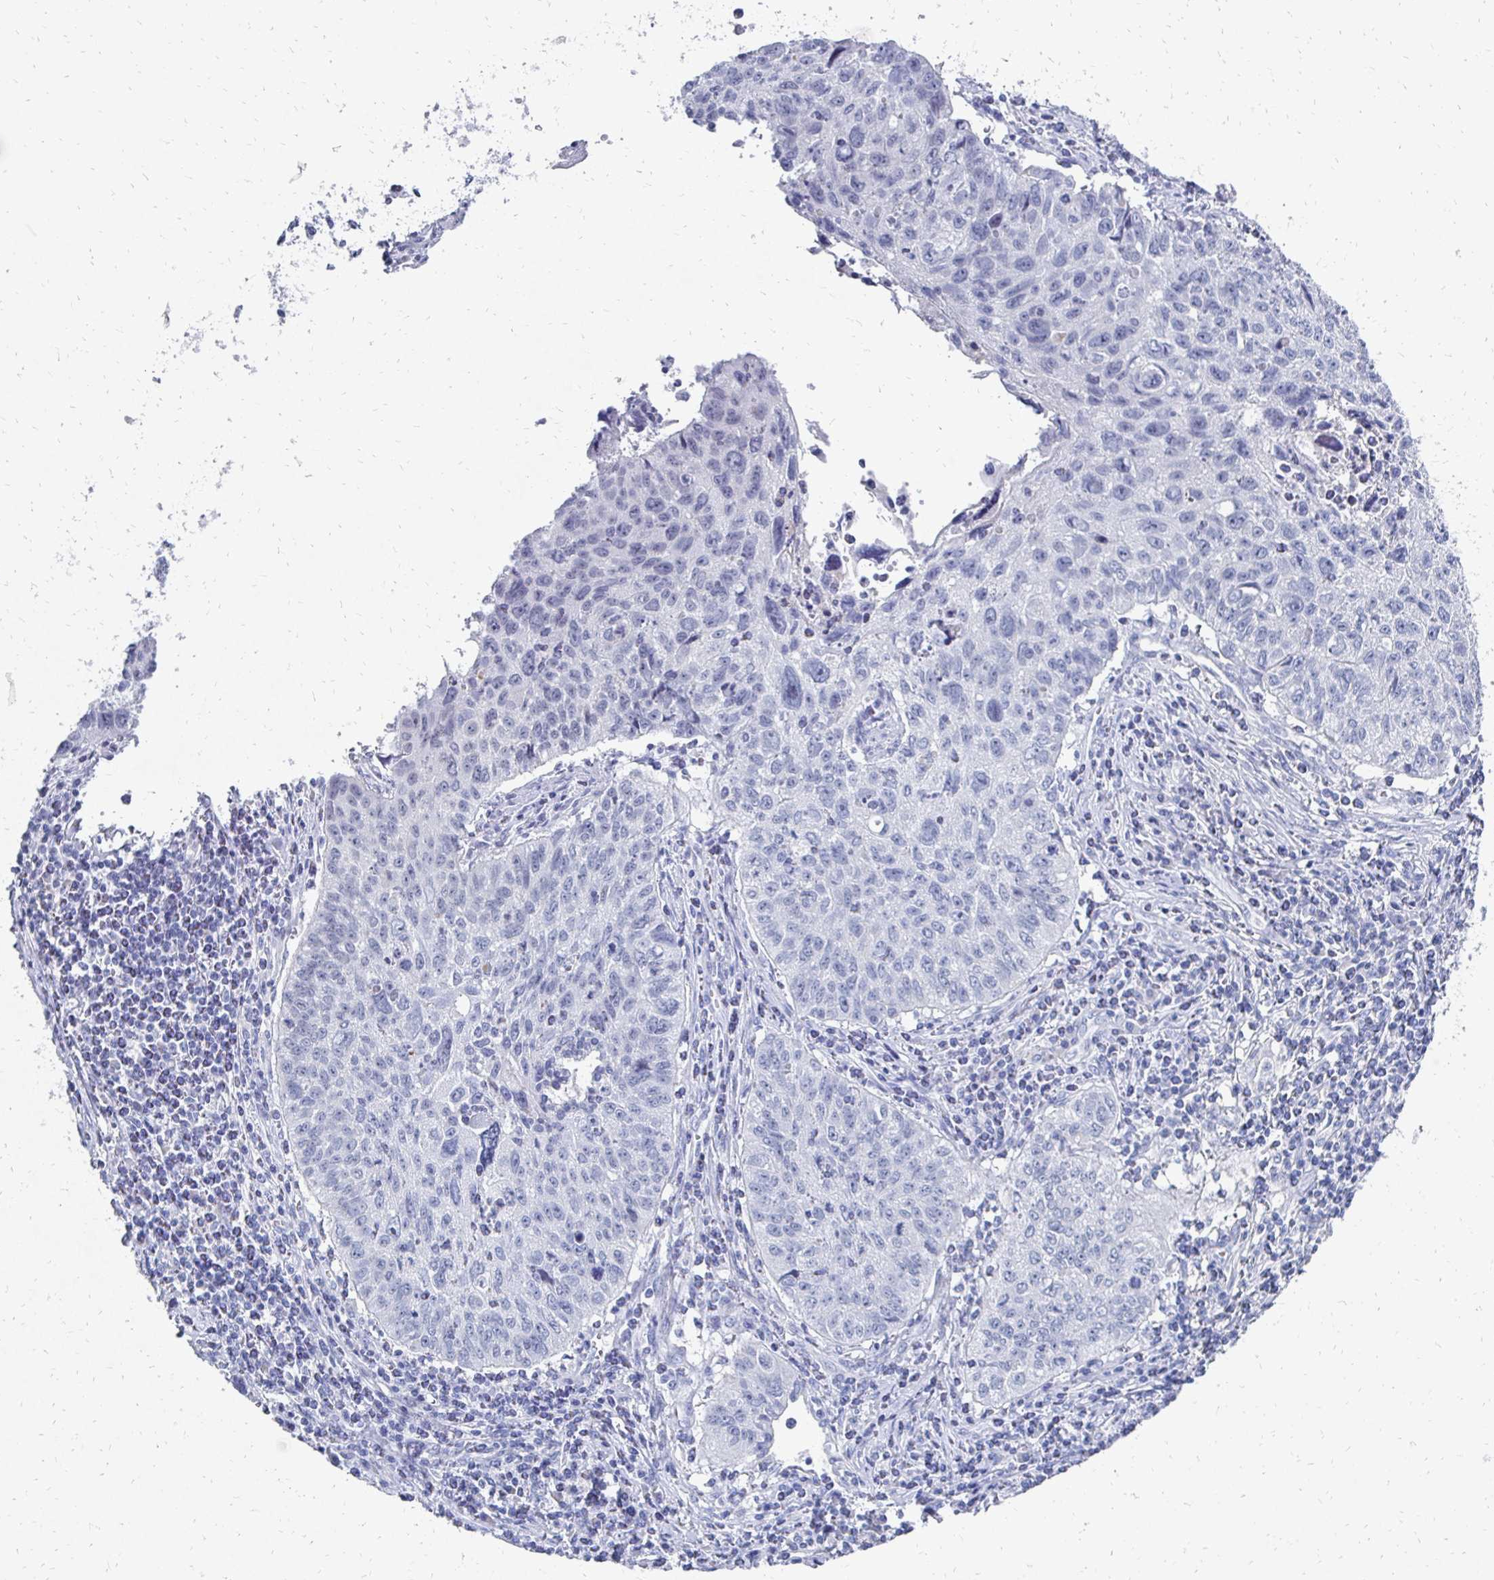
{"staining": {"intensity": "negative", "quantity": "none", "location": "none"}, "tissue": "lung cancer", "cell_type": "Tumor cells", "image_type": "cancer", "snomed": [{"axis": "morphology", "description": "Normal morphology"}, {"axis": "morphology", "description": "Aneuploidy"}, {"axis": "morphology", "description": "Squamous cell carcinoma, NOS"}, {"axis": "topography", "description": "Lymph node"}, {"axis": "topography", "description": "Lung"}], "caption": "DAB (3,3'-diaminobenzidine) immunohistochemical staining of squamous cell carcinoma (lung) shows no significant positivity in tumor cells. Nuclei are stained in blue.", "gene": "SYCP3", "patient": {"sex": "female", "age": 76}}